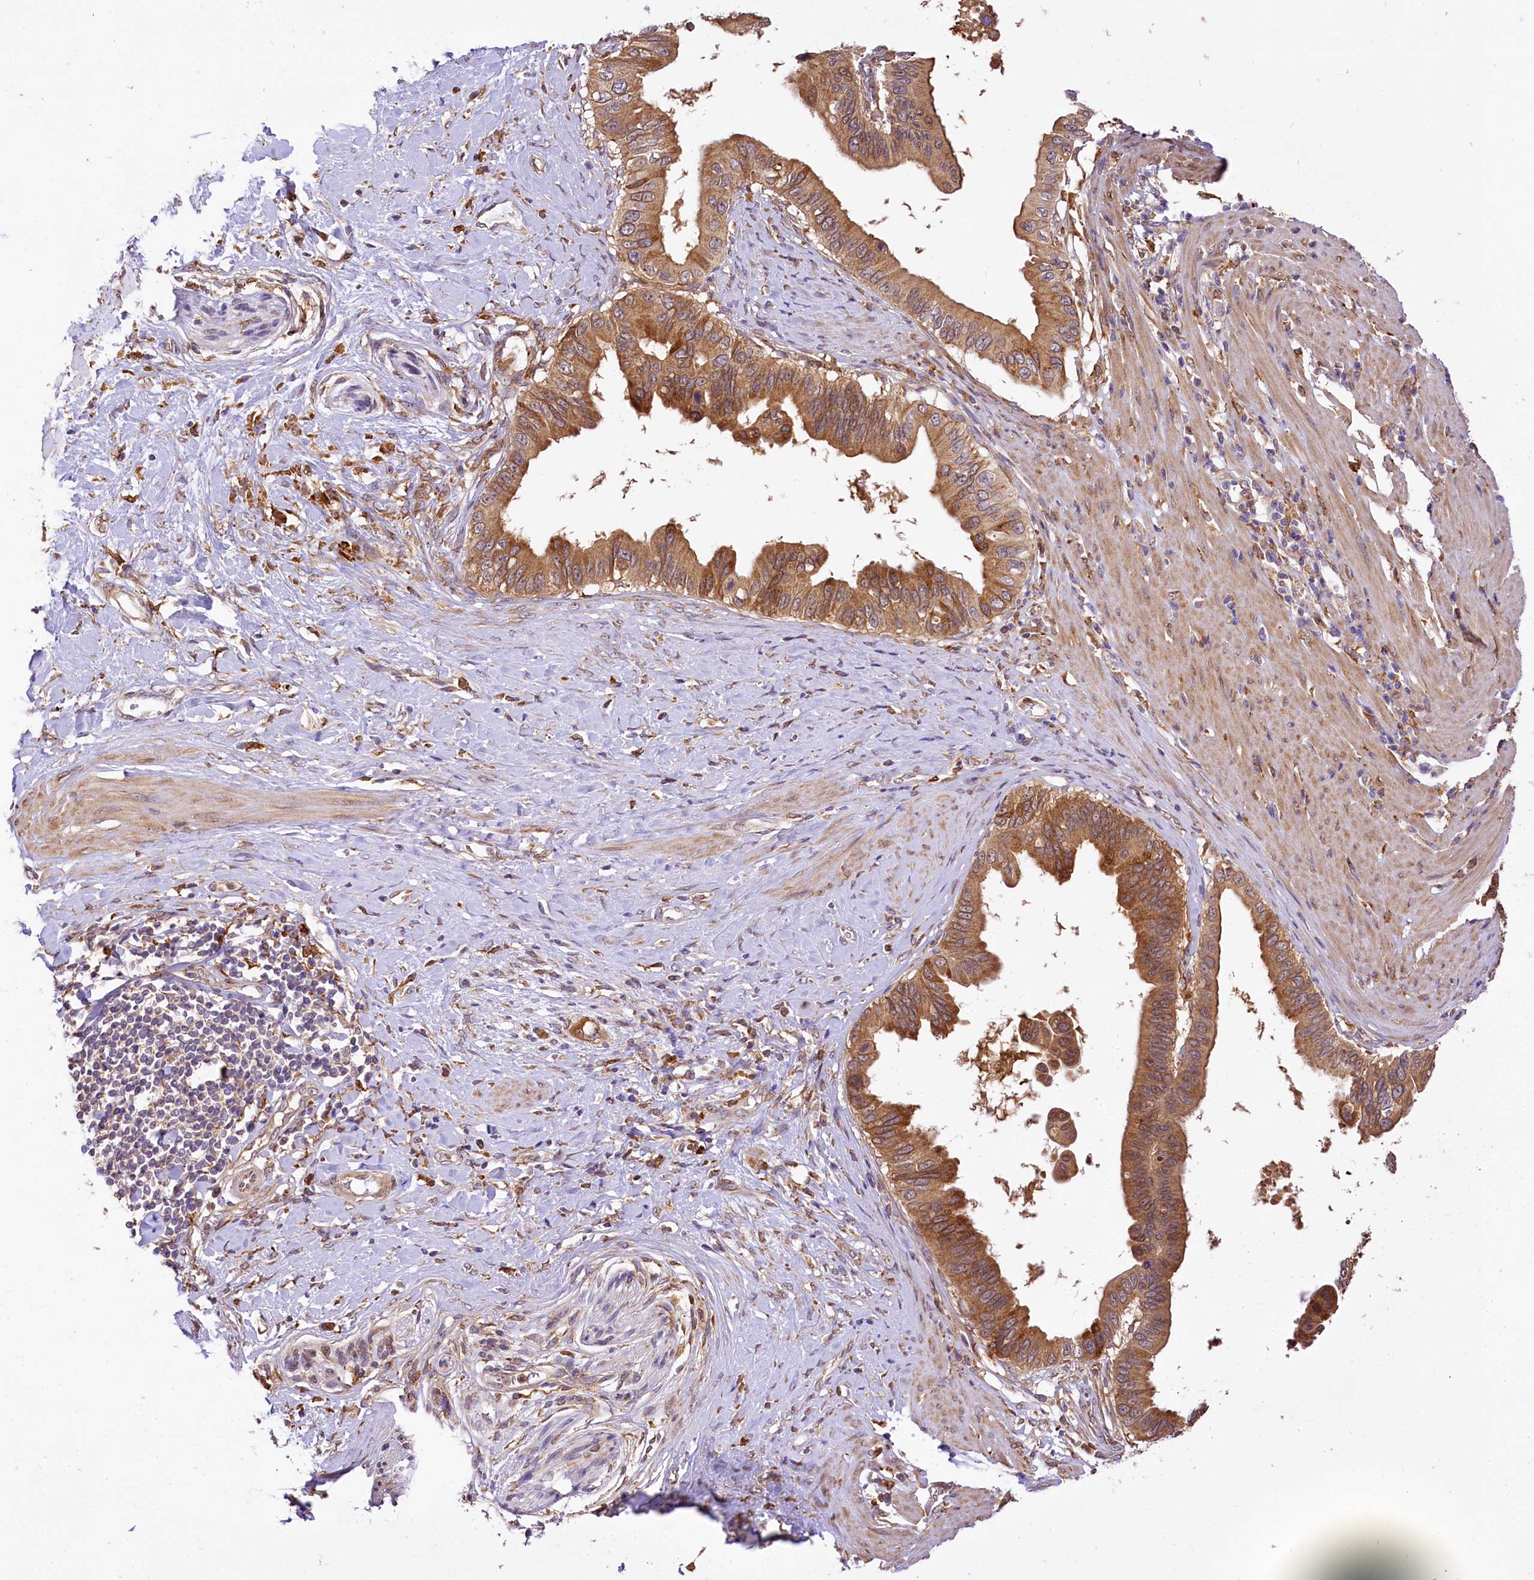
{"staining": {"intensity": "moderate", "quantity": ">75%", "location": "cytoplasmic/membranous"}, "tissue": "pancreatic cancer", "cell_type": "Tumor cells", "image_type": "cancer", "snomed": [{"axis": "morphology", "description": "Adenocarcinoma, NOS"}, {"axis": "topography", "description": "Pancreas"}], "caption": "Pancreatic cancer stained with a protein marker reveals moderate staining in tumor cells.", "gene": "PPIP5K2", "patient": {"sex": "female", "age": 56}}